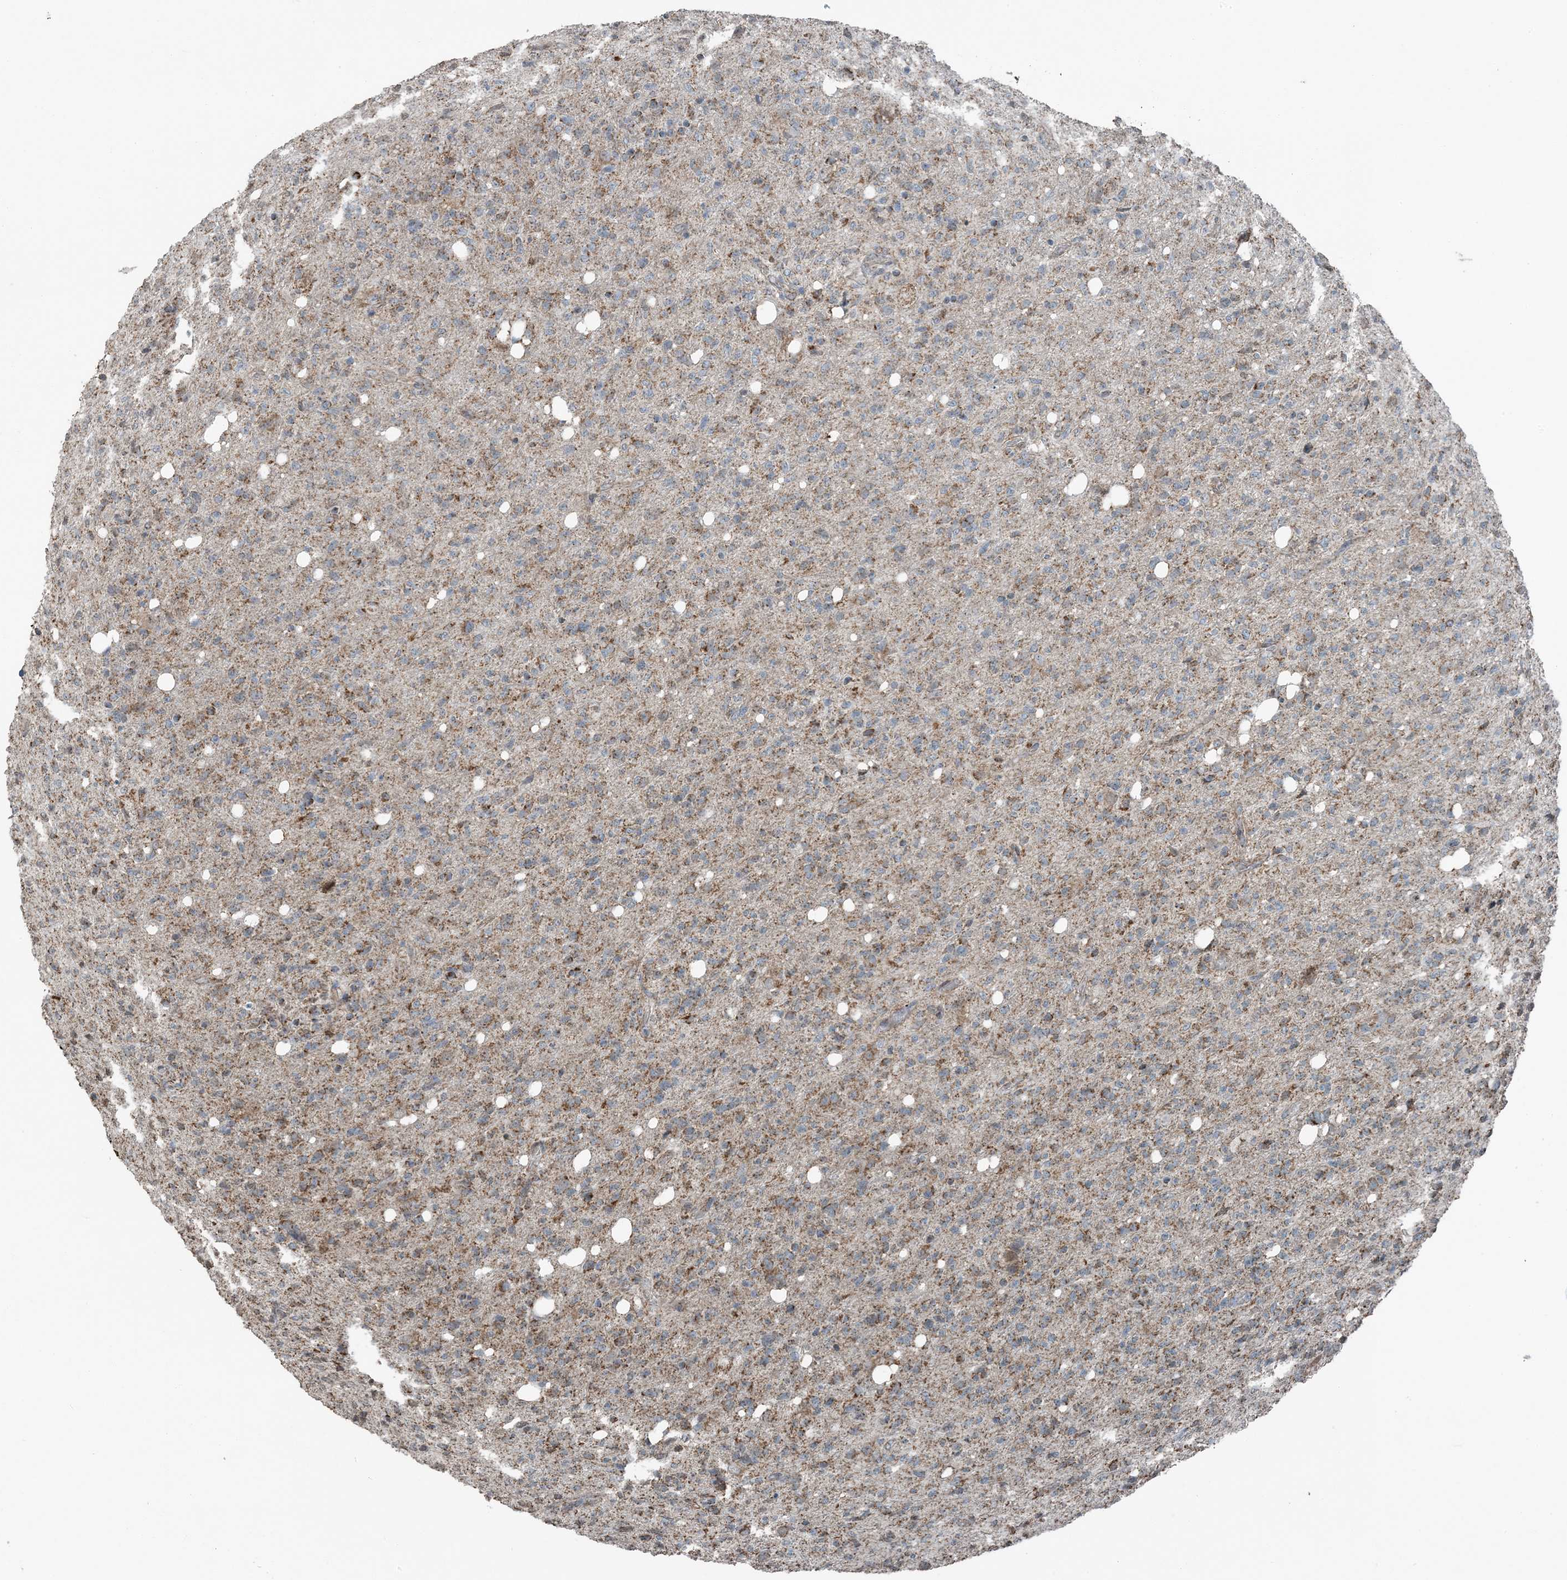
{"staining": {"intensity": "moderate", "quantity": "25%-75%", "location": "cytoplasmic/membranous"}, "tissue": "glioma", "cell_type": "Tumor cells", "image_type": "cancer", "snomed": [{"axis": "morphology", "description": "Glioma, malignant, High grade"}, {"axis": "topography", "description": "Brain"}], "caption": "Malignant high-grade glioma stained for a protein displays moderate cytoplasmic/membranous positivity in tumor cells.", "gene": "PILRB", "patient": {"sex": "female", "age": 57}}